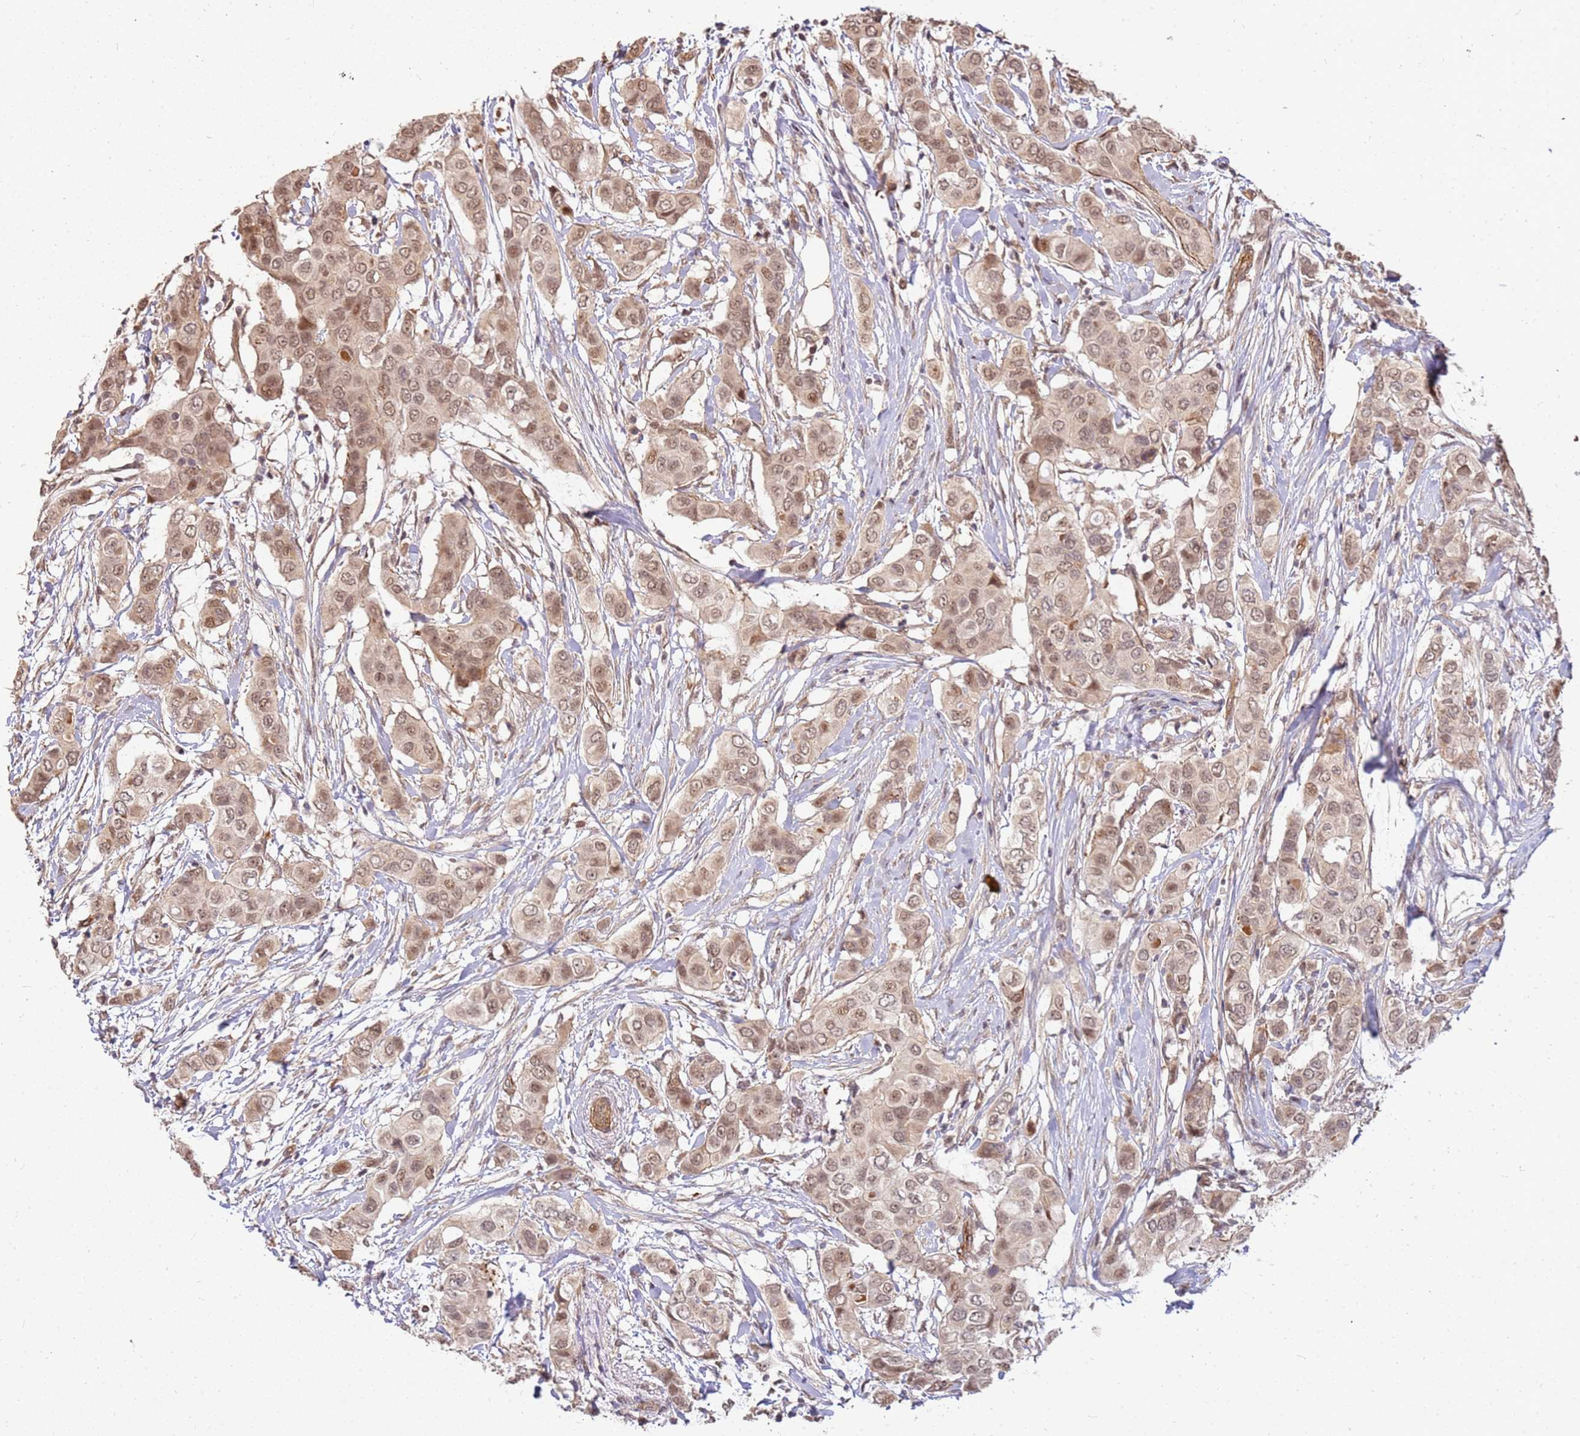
{"staining": {"intensity": "moderate", "quantity": ">75%", "location": "cytoplasmic/membranous,nuclear"}, "tissue": "breast cancer", "cell_type": "Tumor cells", "image_type": "cancer", "snomed": [{"axis": "morphology", "description": "Lobular carcinoma"}, {"axis": "topography", "description": "Breast"}], "caption": "This is an image of IHC staining of lobular carcinoma (breast), which shows moderate positivity in the cytoplasmic/membranous and nuclear of tumor cells.", "gene": "ST18", "patient": {"sex": "female", "age": 51}}